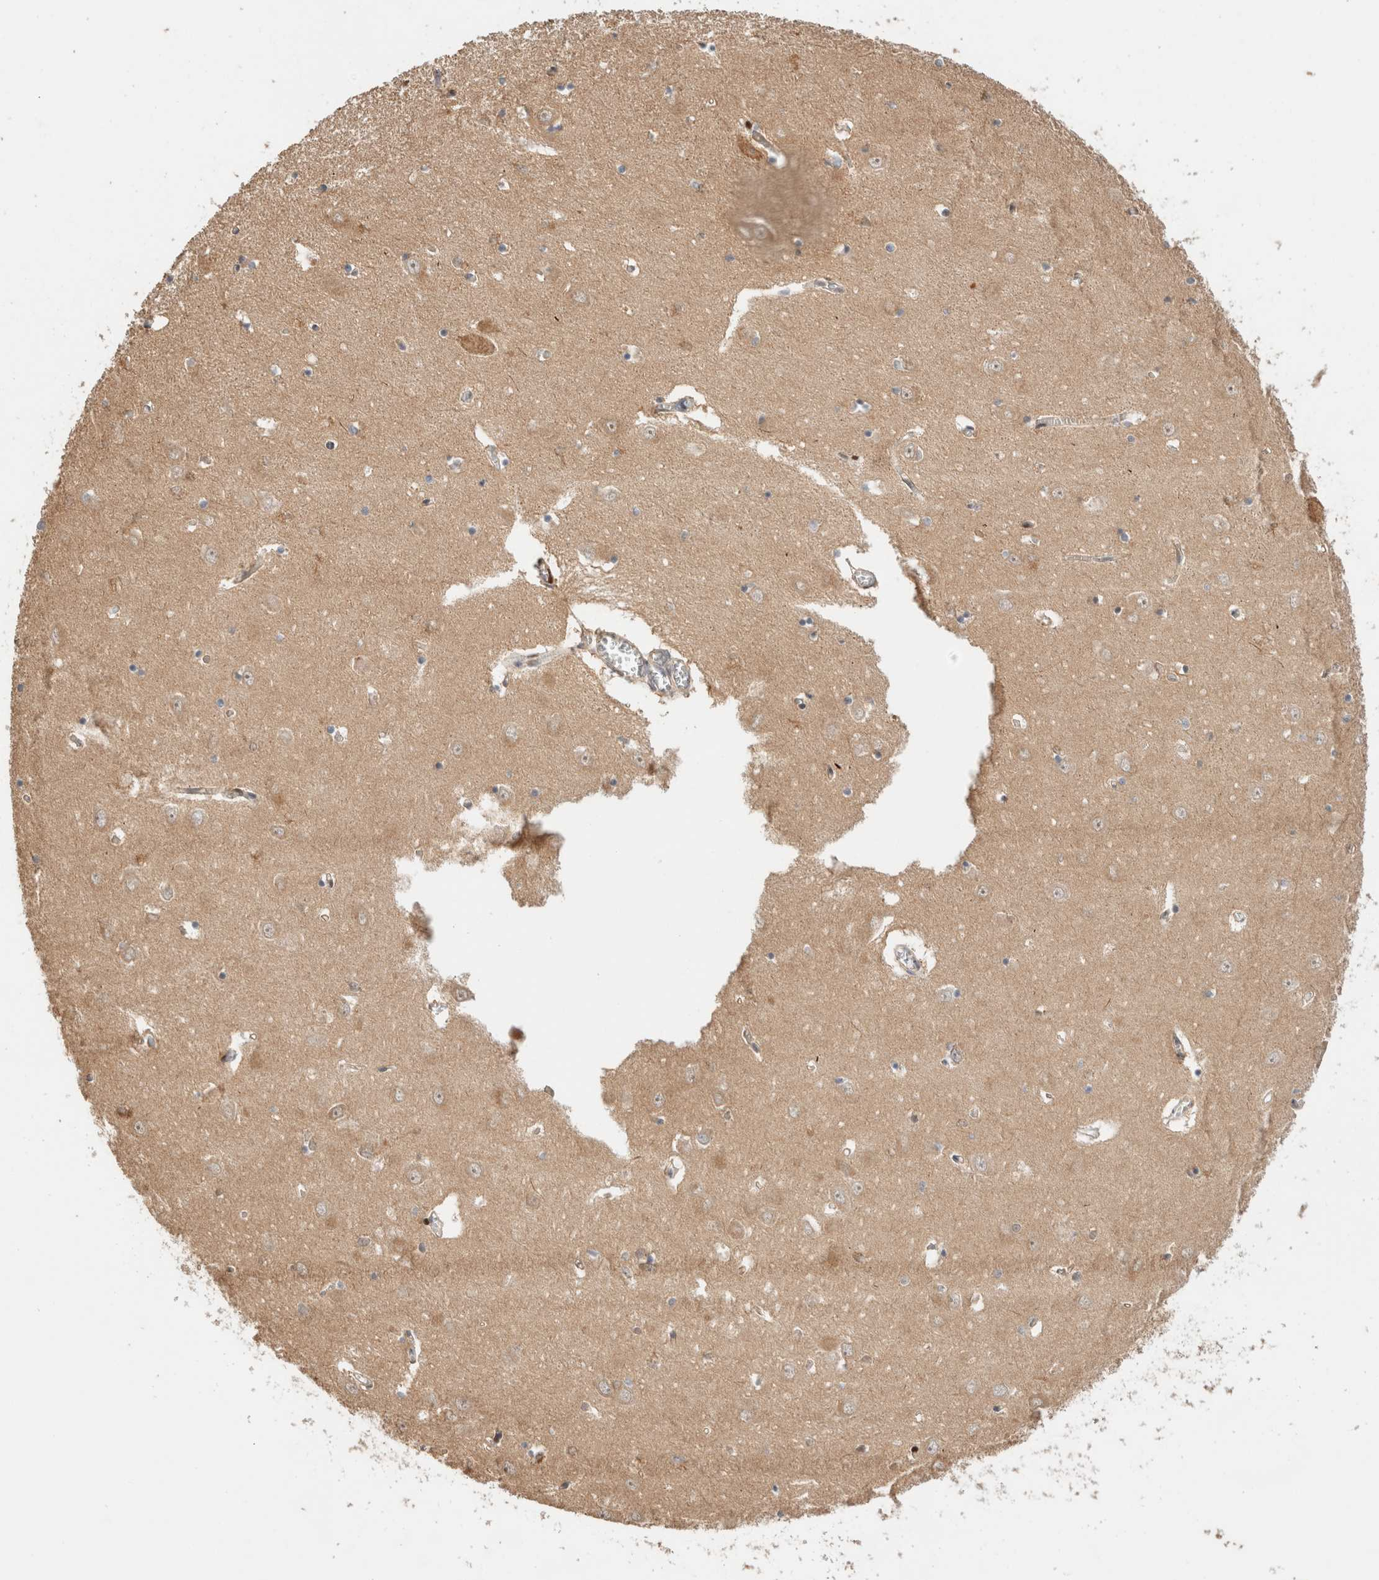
{"staining": {"intensity": "weak", "quantity": "25%-75%", "location": "cytoplasmic/membranous"}, "tissue": "hippocampus", "cell_type": "Glial cells", "image_type": "normal", "snomed": [{"axis": "morphology", "description": "Normal tissue, NOS"}, {"axis": "topography", "description": "Hippocampus"}], "caption": "Protein staining of unremarkable hippocampus demonstrates weak cytoplasmic/membranous expression in about 25%-75% of glial cells. (DAB = brown stain, brightfield microscopy at high magnification).", "gene": "B3GNTL1", "patient": {"sex": "male", "age": 70}}